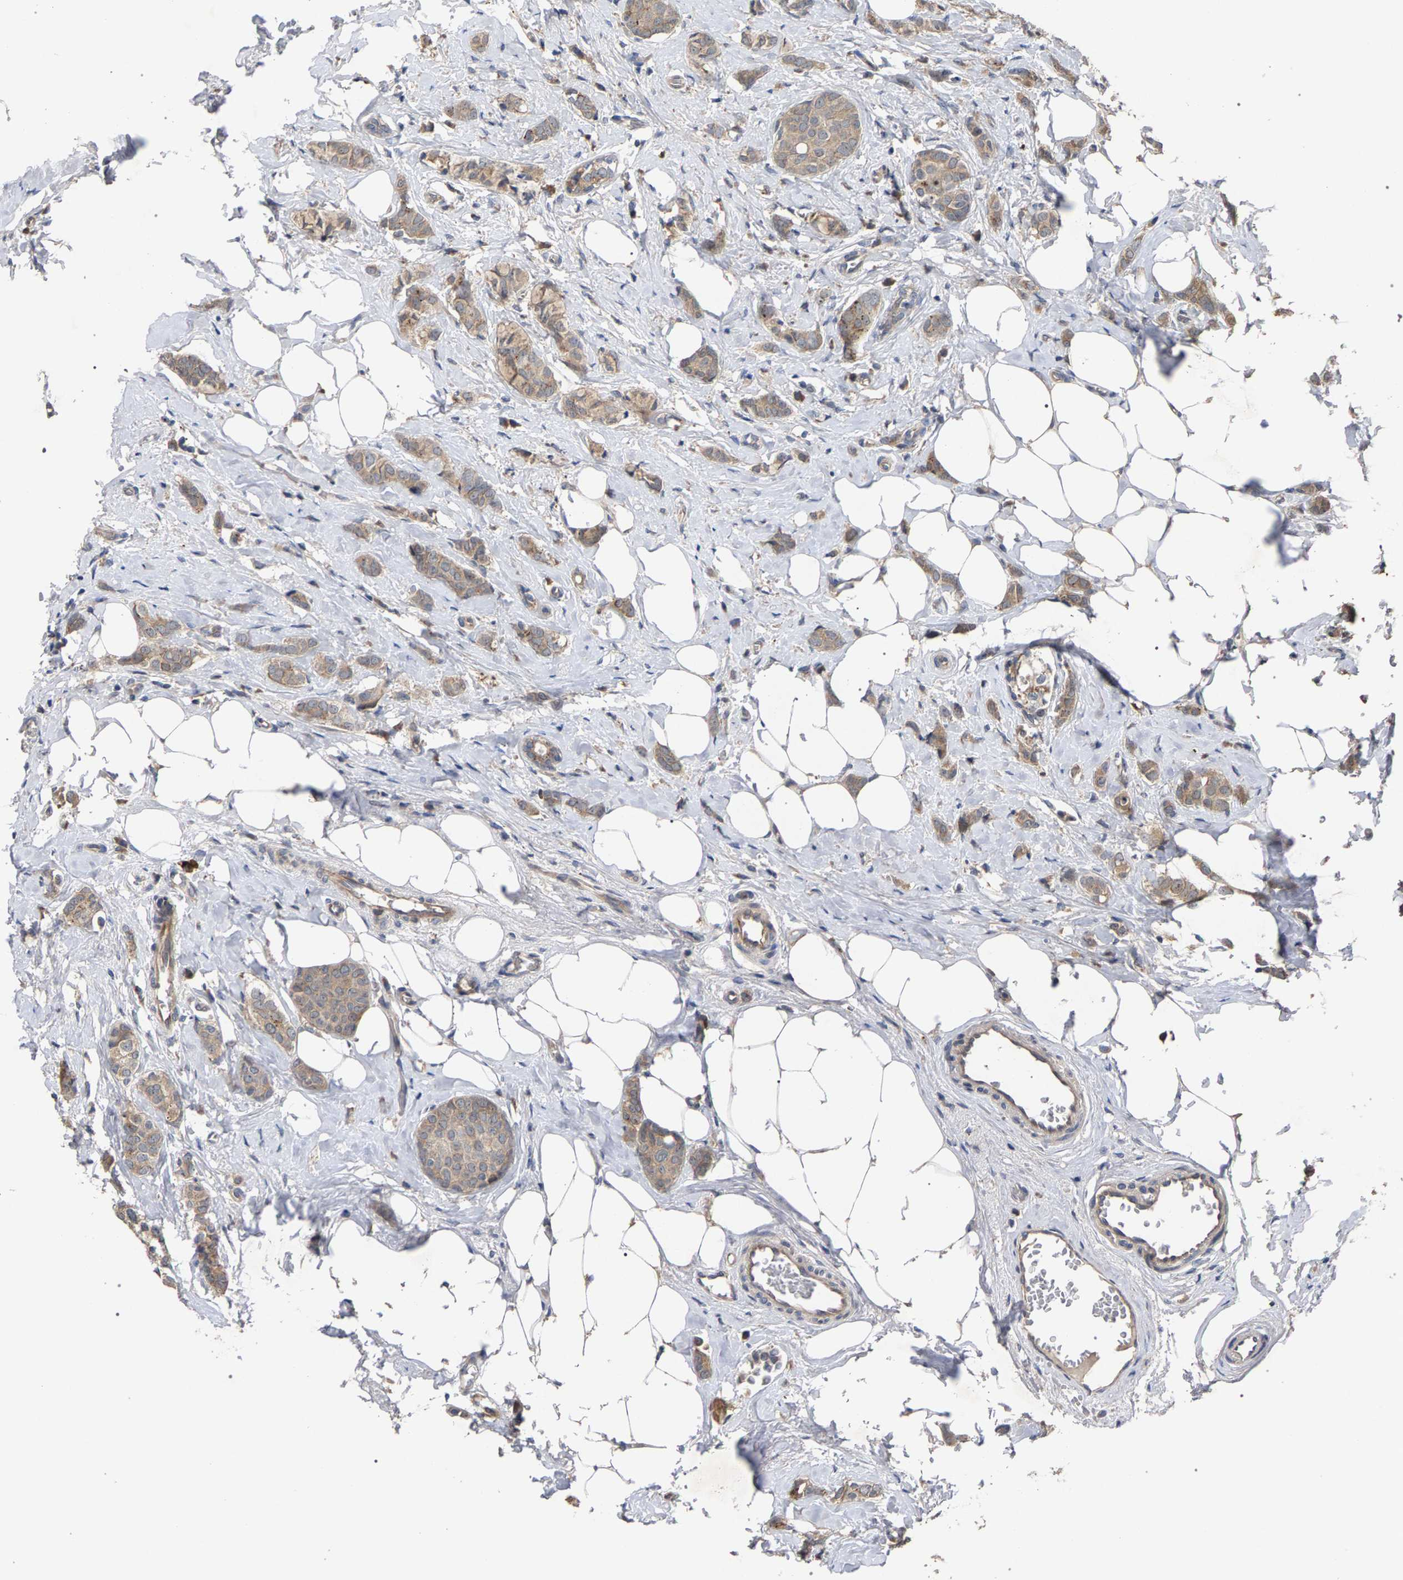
{"staining": {"intensity": "weak", "quantity": ">75%", "location": "cytoplasmic/membranous"}, "tissue": "breast cancer", "cell_type": "Tumor cells", "image_type": "cancer", "snomed": [{"axis": "morphology", "description": "Lobular carcinoma"}, {"axis": "topography", "description": "Breast"}], "caption": "IHC photomicrograph of human lobular carcinoma (breast) stained for a protein (brown), which shows low levels of weak cytoplasmic/membranous expression in about >75% of tumor cells.", "gene": "SLC4A4", "patient": {"sex": "female", "age": 60}}